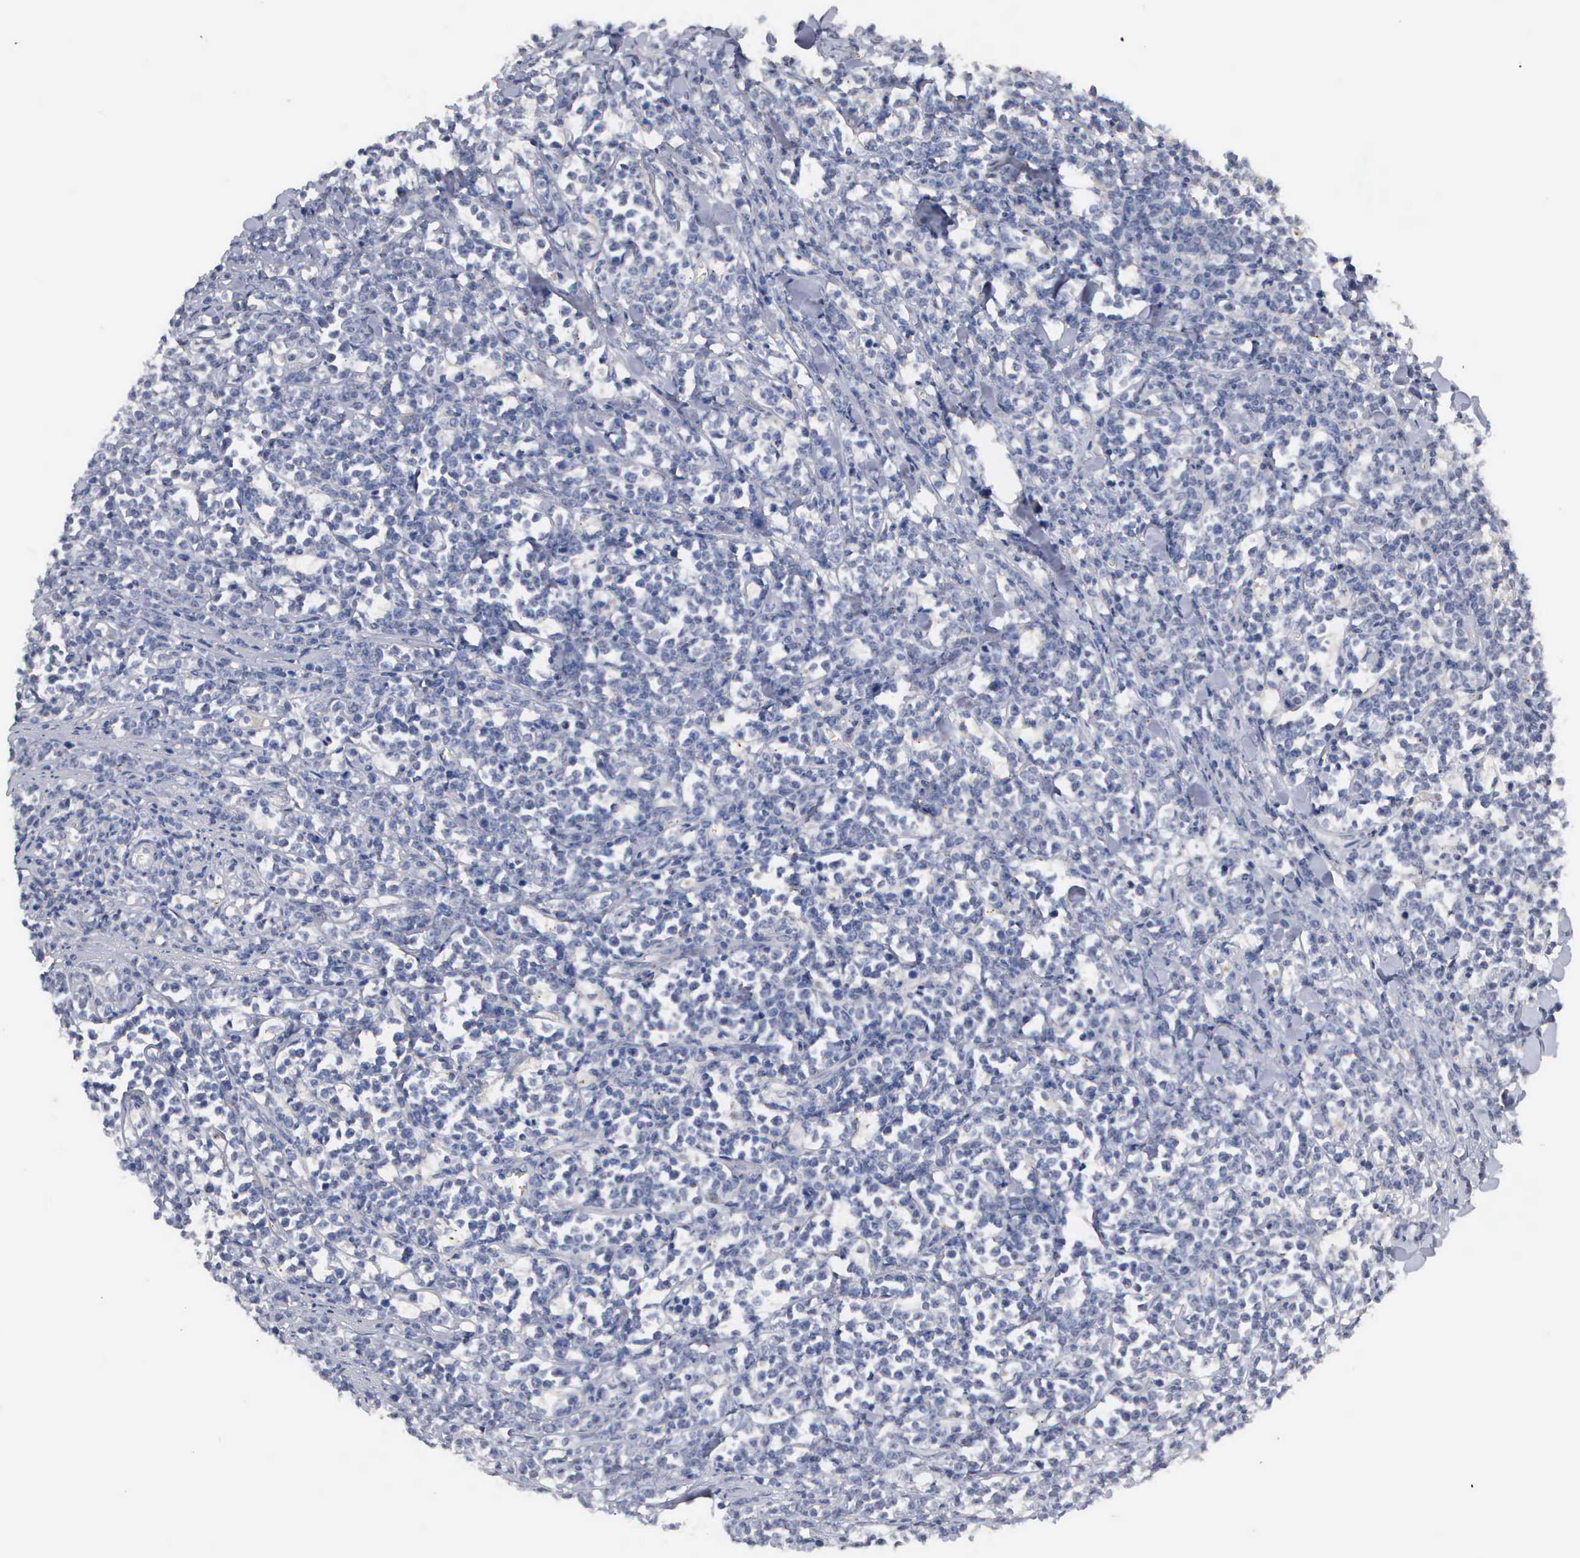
{"staining": {"intensity": "negative", "quantity": "none", "location": "none"}, "tissue": "lymphoma", "cell_type": "Tumor cells", "image_type": "cancer", "snomed": [{"axis": "morphology", "description": "Malignant lymphoma, non-Hodgkin's type, High grade"}, {"axis": "topography", "description": "Small intestine"}, {"axis": "topography", "description": "Colon"}], "caption": "Human lymphoma stained for a protein using immunohistochemistry (IHC) demonstrates no positivity in tumor cells.", "gene": "ASPHD2", "patient": {"sex": "male", "age": 8}}